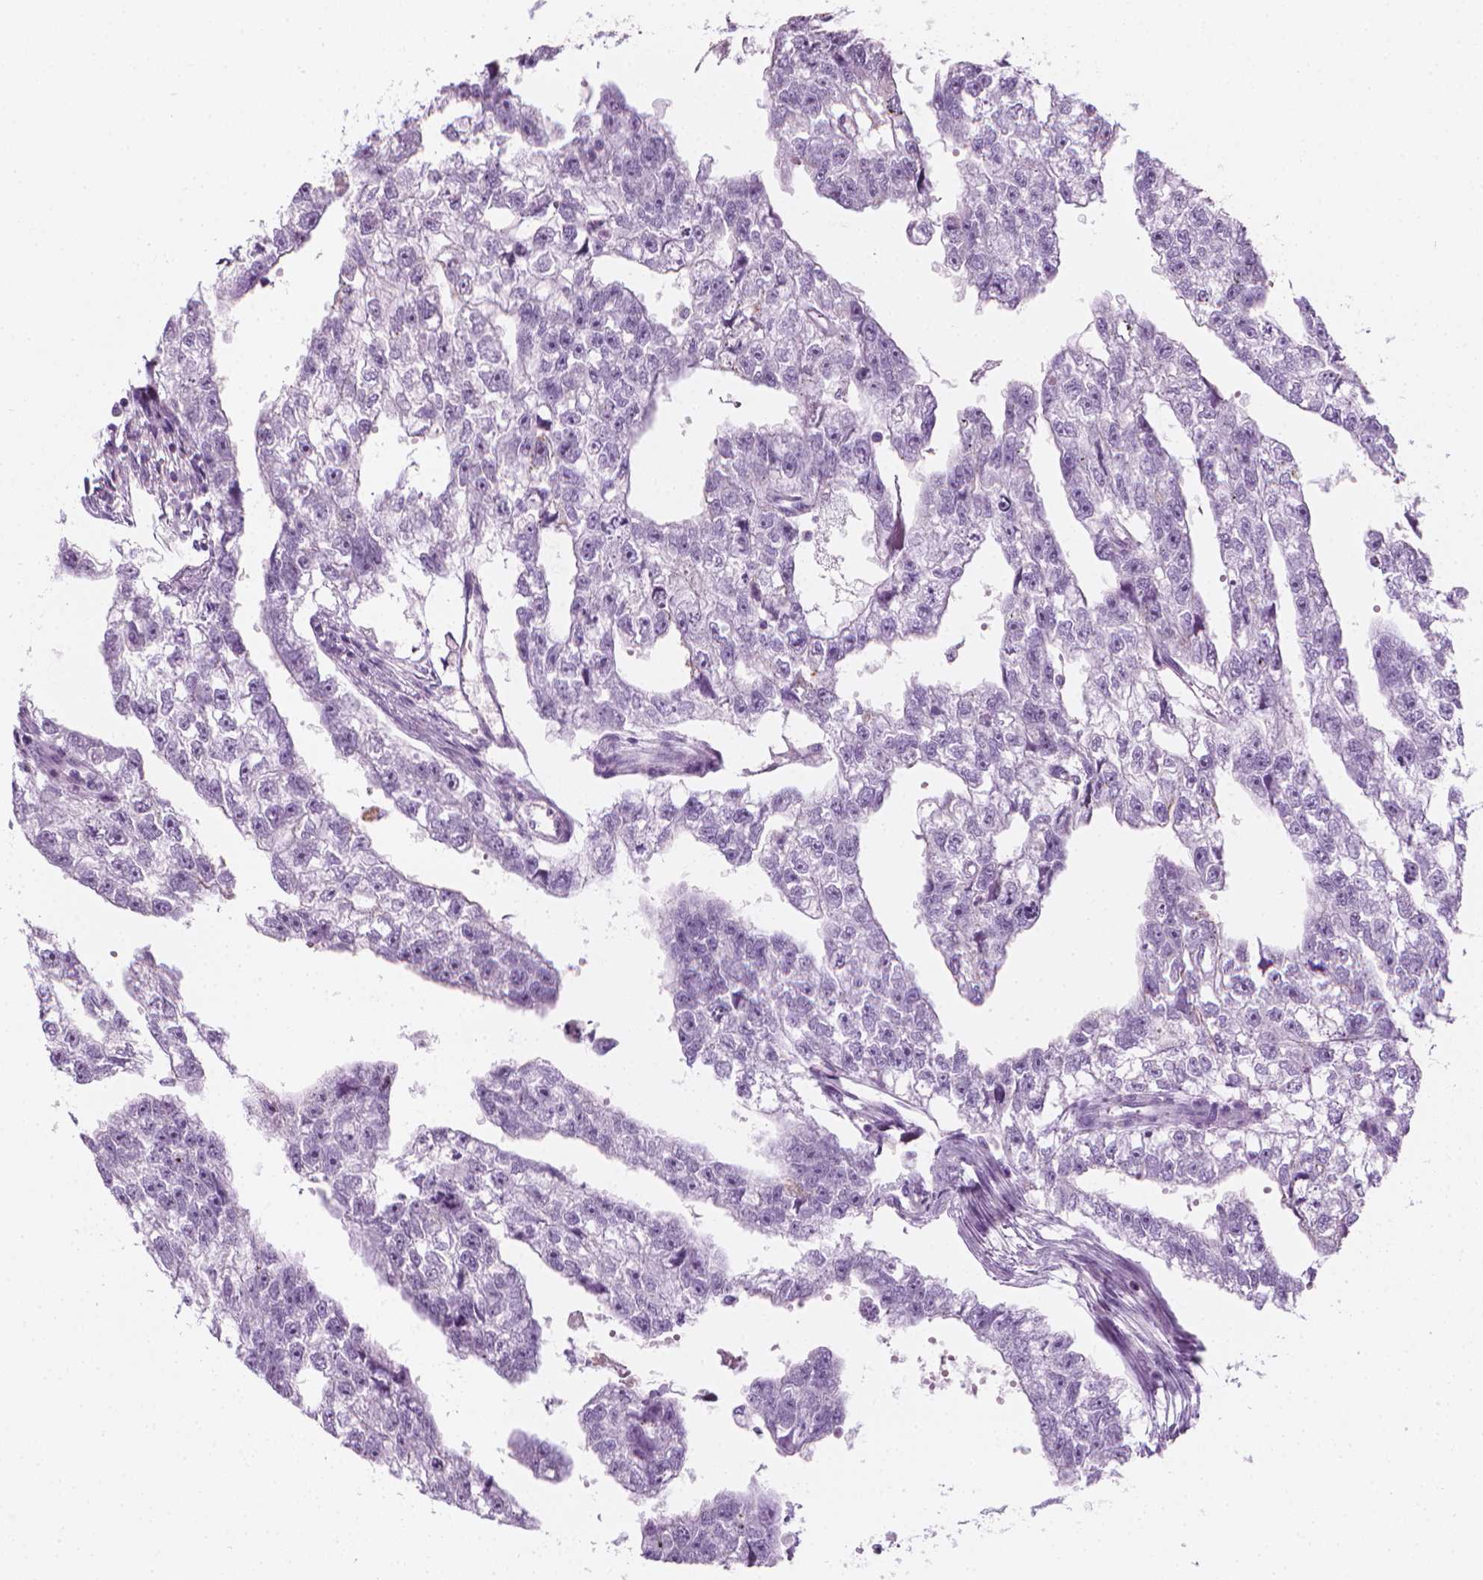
{"staining": {"intensity": "negative", "quantity": "none", "location": "none"}, "tissue": "testis cancer", "cell_type": "Tumor cells", "image_type": "cancer", "snomed": [{"axis": "morphology", "description": "Carcinoma, Embryonal, NOS"}, {"axis": "morphology", "description": "Teratoma, malignant, NOS"}, {"axis": "topography", "description": "Testis"}], "caption": "IHC image of human testis cancer stained for a protein (brown), which exhibits no positivity in tumor cells.", "gene": "SCG3", "patient": {"sex": "male", "age": 44}}